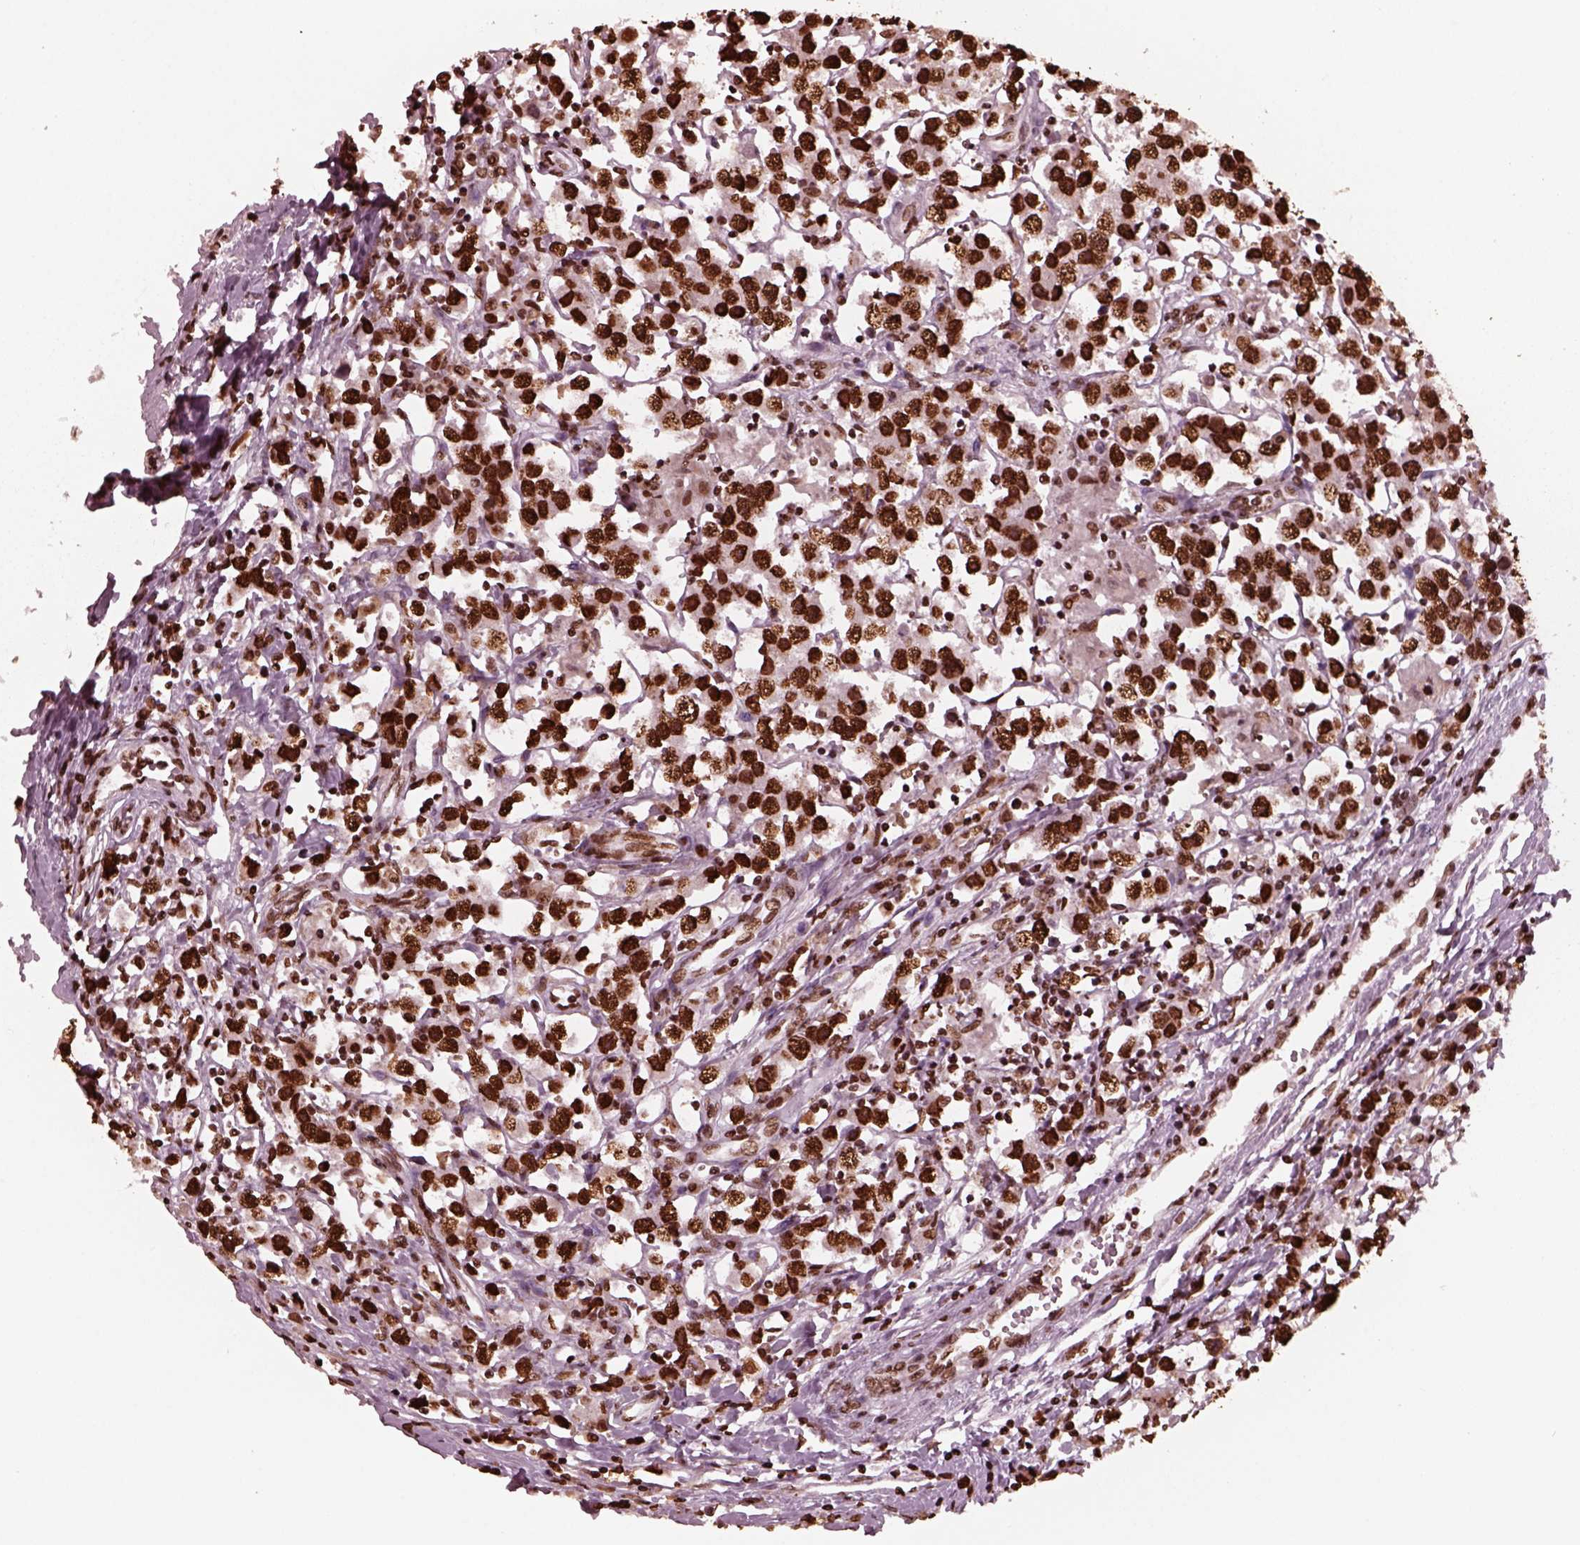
{"staining": {"intensity": "strong", "quantity": ">75%", "location": "nuclear"}, "tissue": "testis cancer", "cell_type": "Tumor cells", "image_type": "cancer", "snomed": [{"axis": "morphology", "description": "Seminoma, NOS"}, {"axis": "topography", "description": "Testis"}], "caption": "The immunohistochemical stain labels strong nuclear expression in tumor cells of testis seminoma tissue.", "gene": "NSD1", "patient": {"sex": "male", "age": 45}}